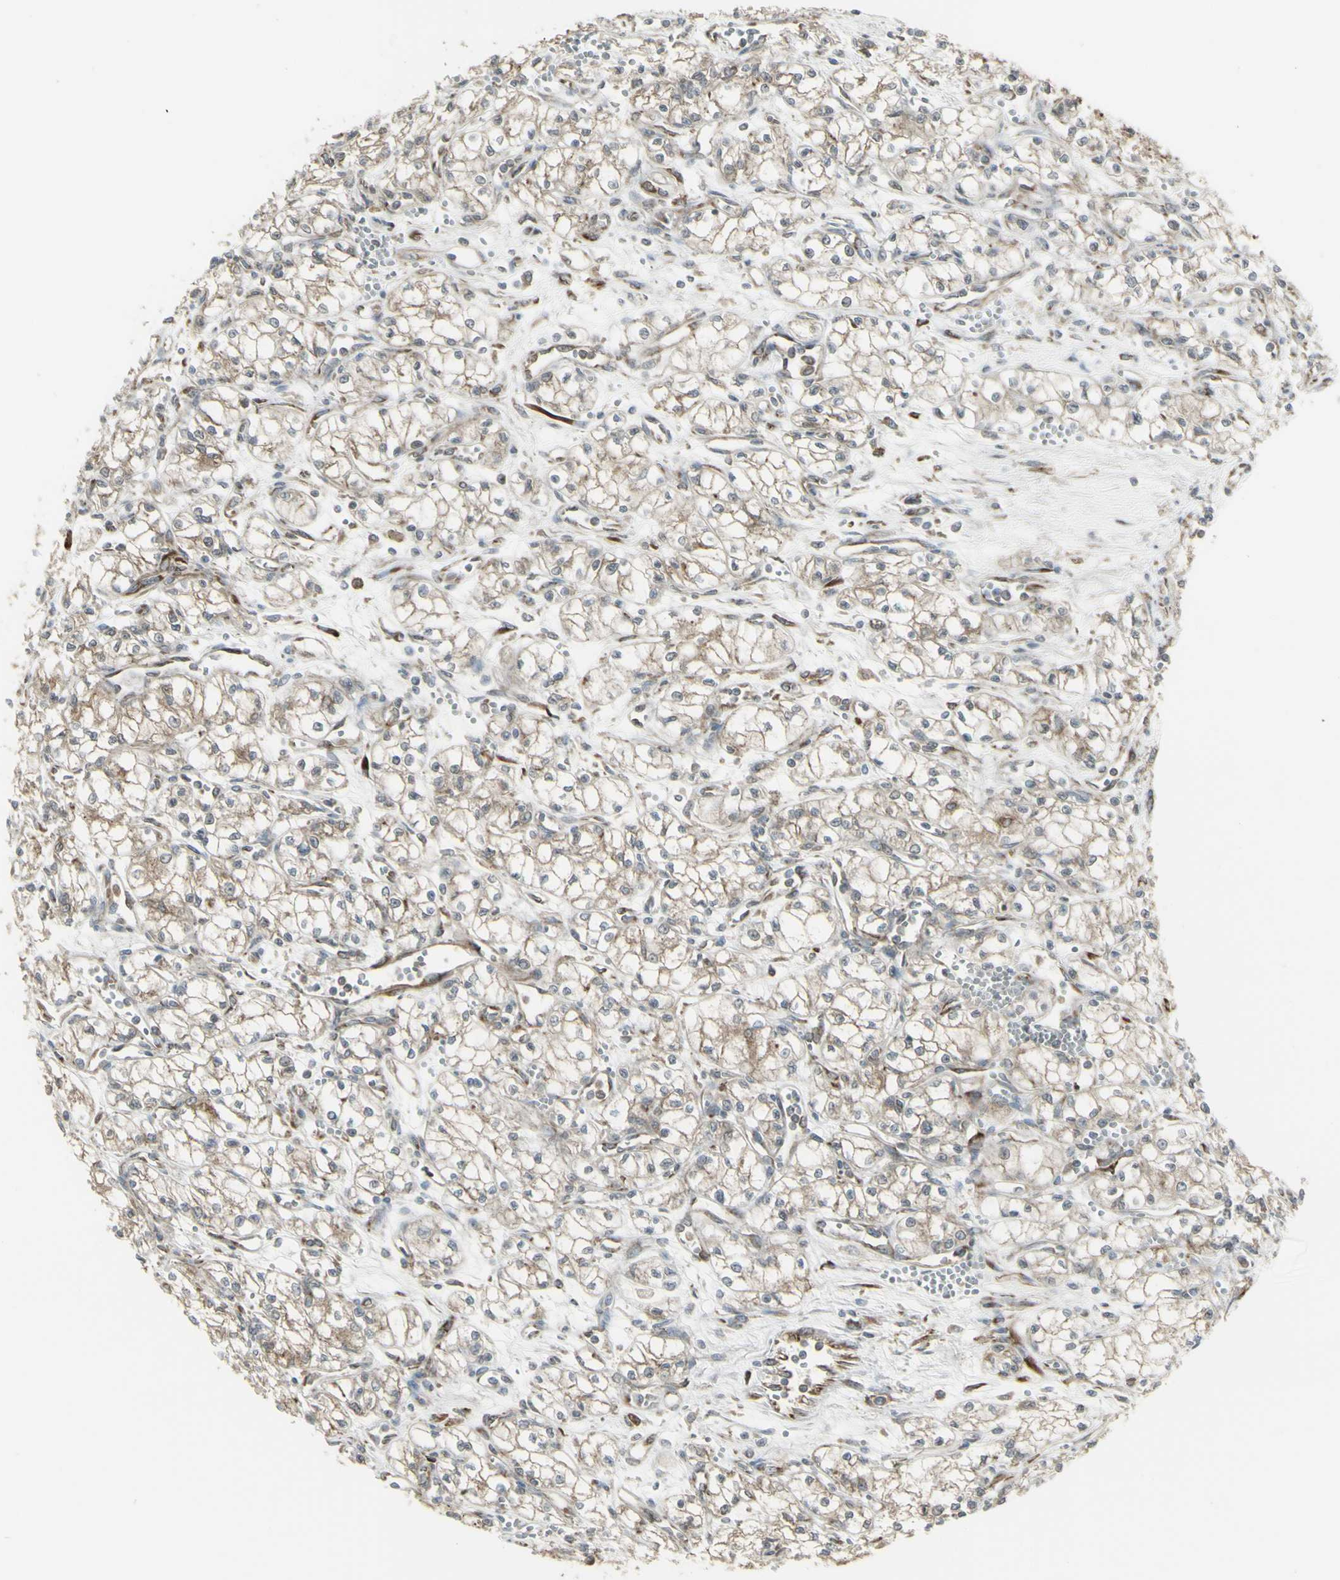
{"staining": {"intensity": "weak", "quantity": ">75%", "location": "cytoplasmic/membranous"}, "tissue": "renal cancer", "cell_type": "Tumor cells", "image_type": "cancer", "snomed": [{"axis": "morphology", "description": "Normal tissue, NOS"}, {"axis": "morphology", "description": "Adenocarcinoma, NOS"}, {"axis": "topography", "description": "Kidney"}], "caption": "Weak cytoplasmic/membranous protein positivity is identified in about >75% of tumor cells in renal cancer (adenocarcinoma). (Stains: DAB (3,3'-diaminobenzidine) in brown, nuclei in blue, Microscopy: brightfield microscopy at high magnification).", "gene": "FKBP3", "patient": {"sex": "male", "age": 59}}